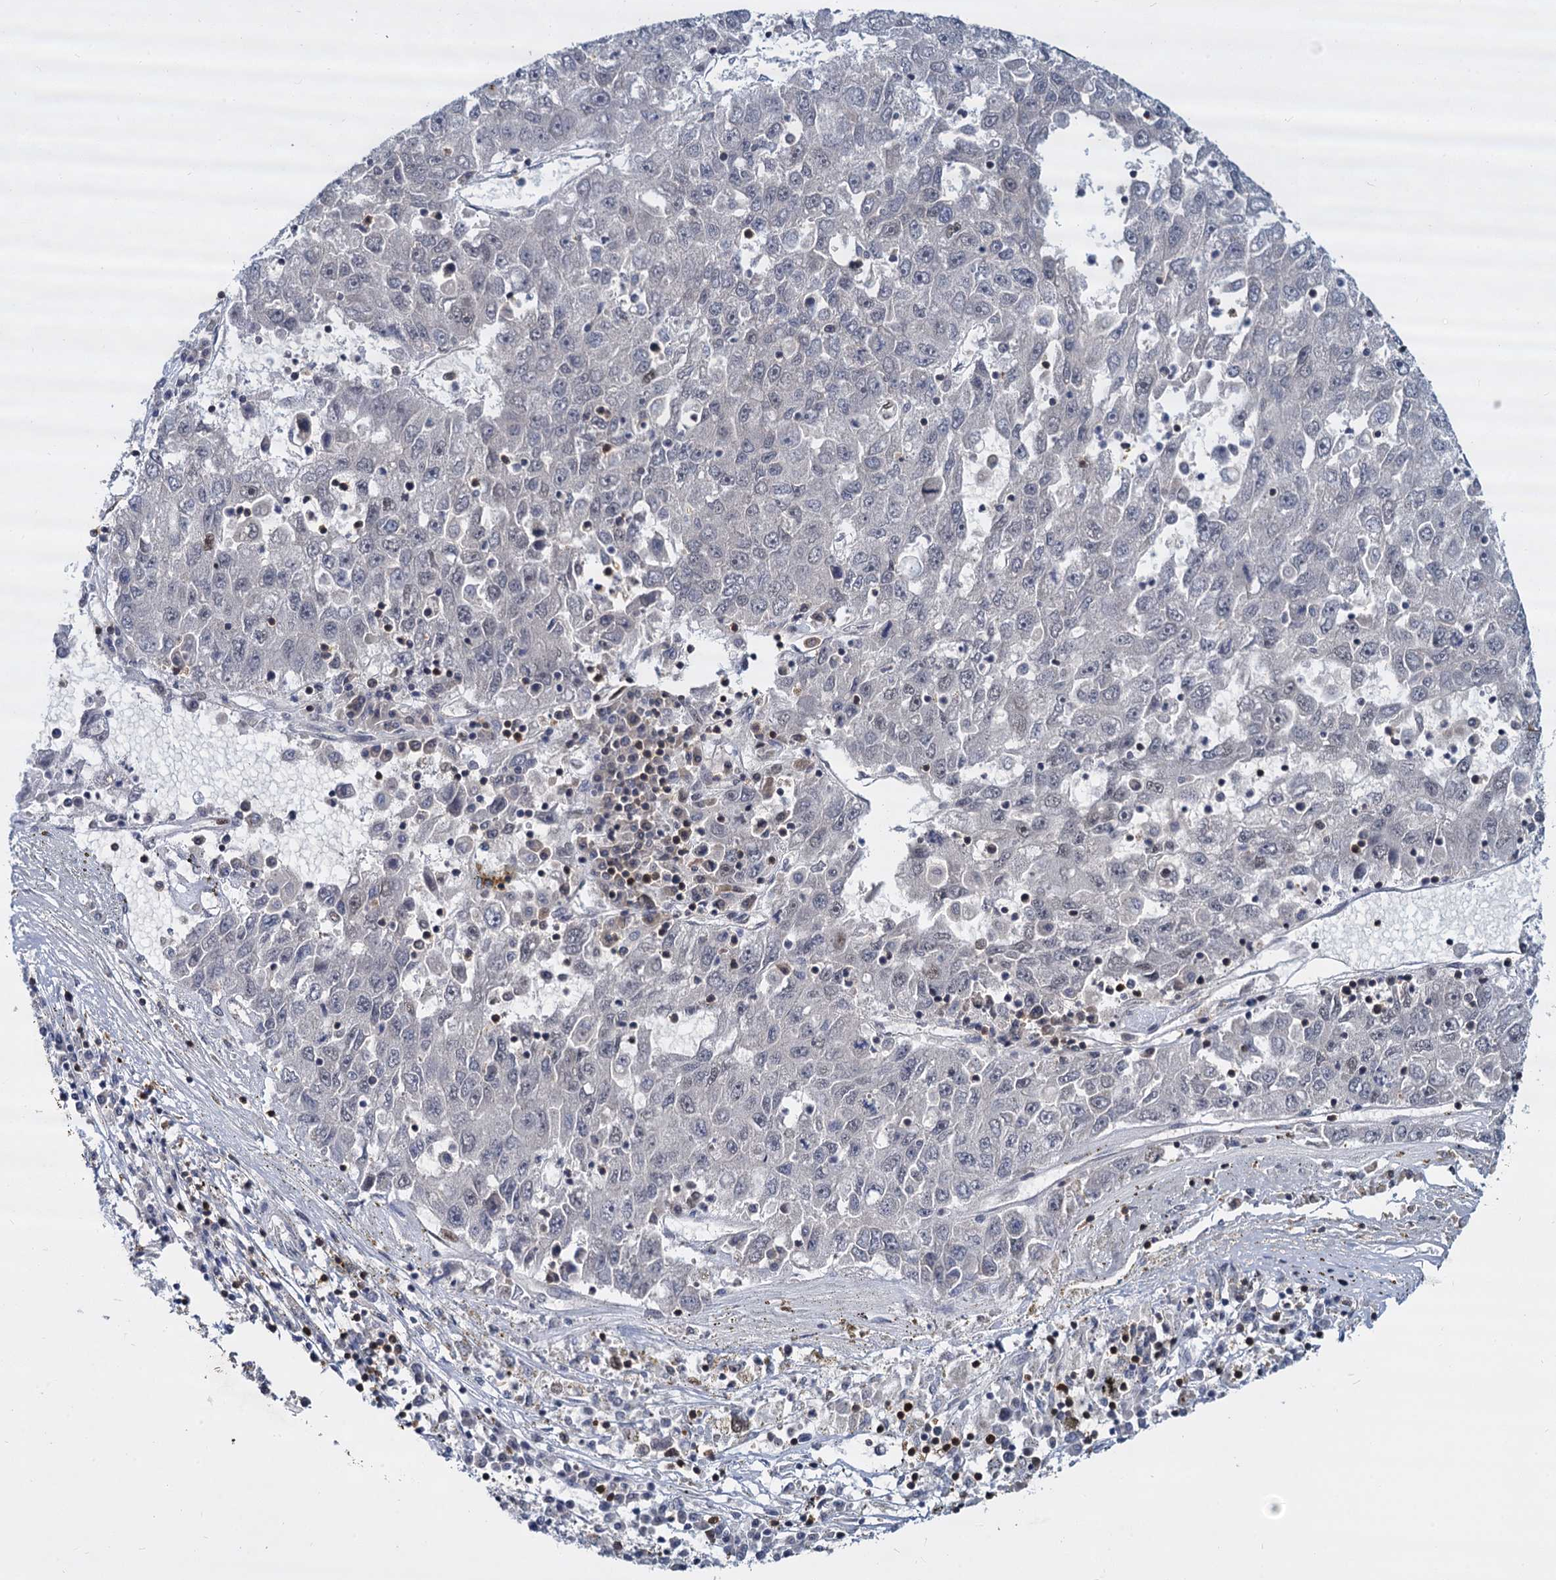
{"staining": {"intensity": "negative", "quantity": "none", "location": "none"}, "tissue": "liver cancer", "cell_type": "Tumor cells", "image_type": "cancer", "snomed": [{"axis": "morphology", "description": "Carcinoma, Hepatocellular, NOS"}, {"axis": "topography", "description": "Liver"}], "caption": "The immunohistochemistry photomicrograph has no significant staining in tumor cells of hepatocellular carcinoma (liver) tissue.", "gene": "DCPS", "patient": {"sex": "male", "age": 49}}